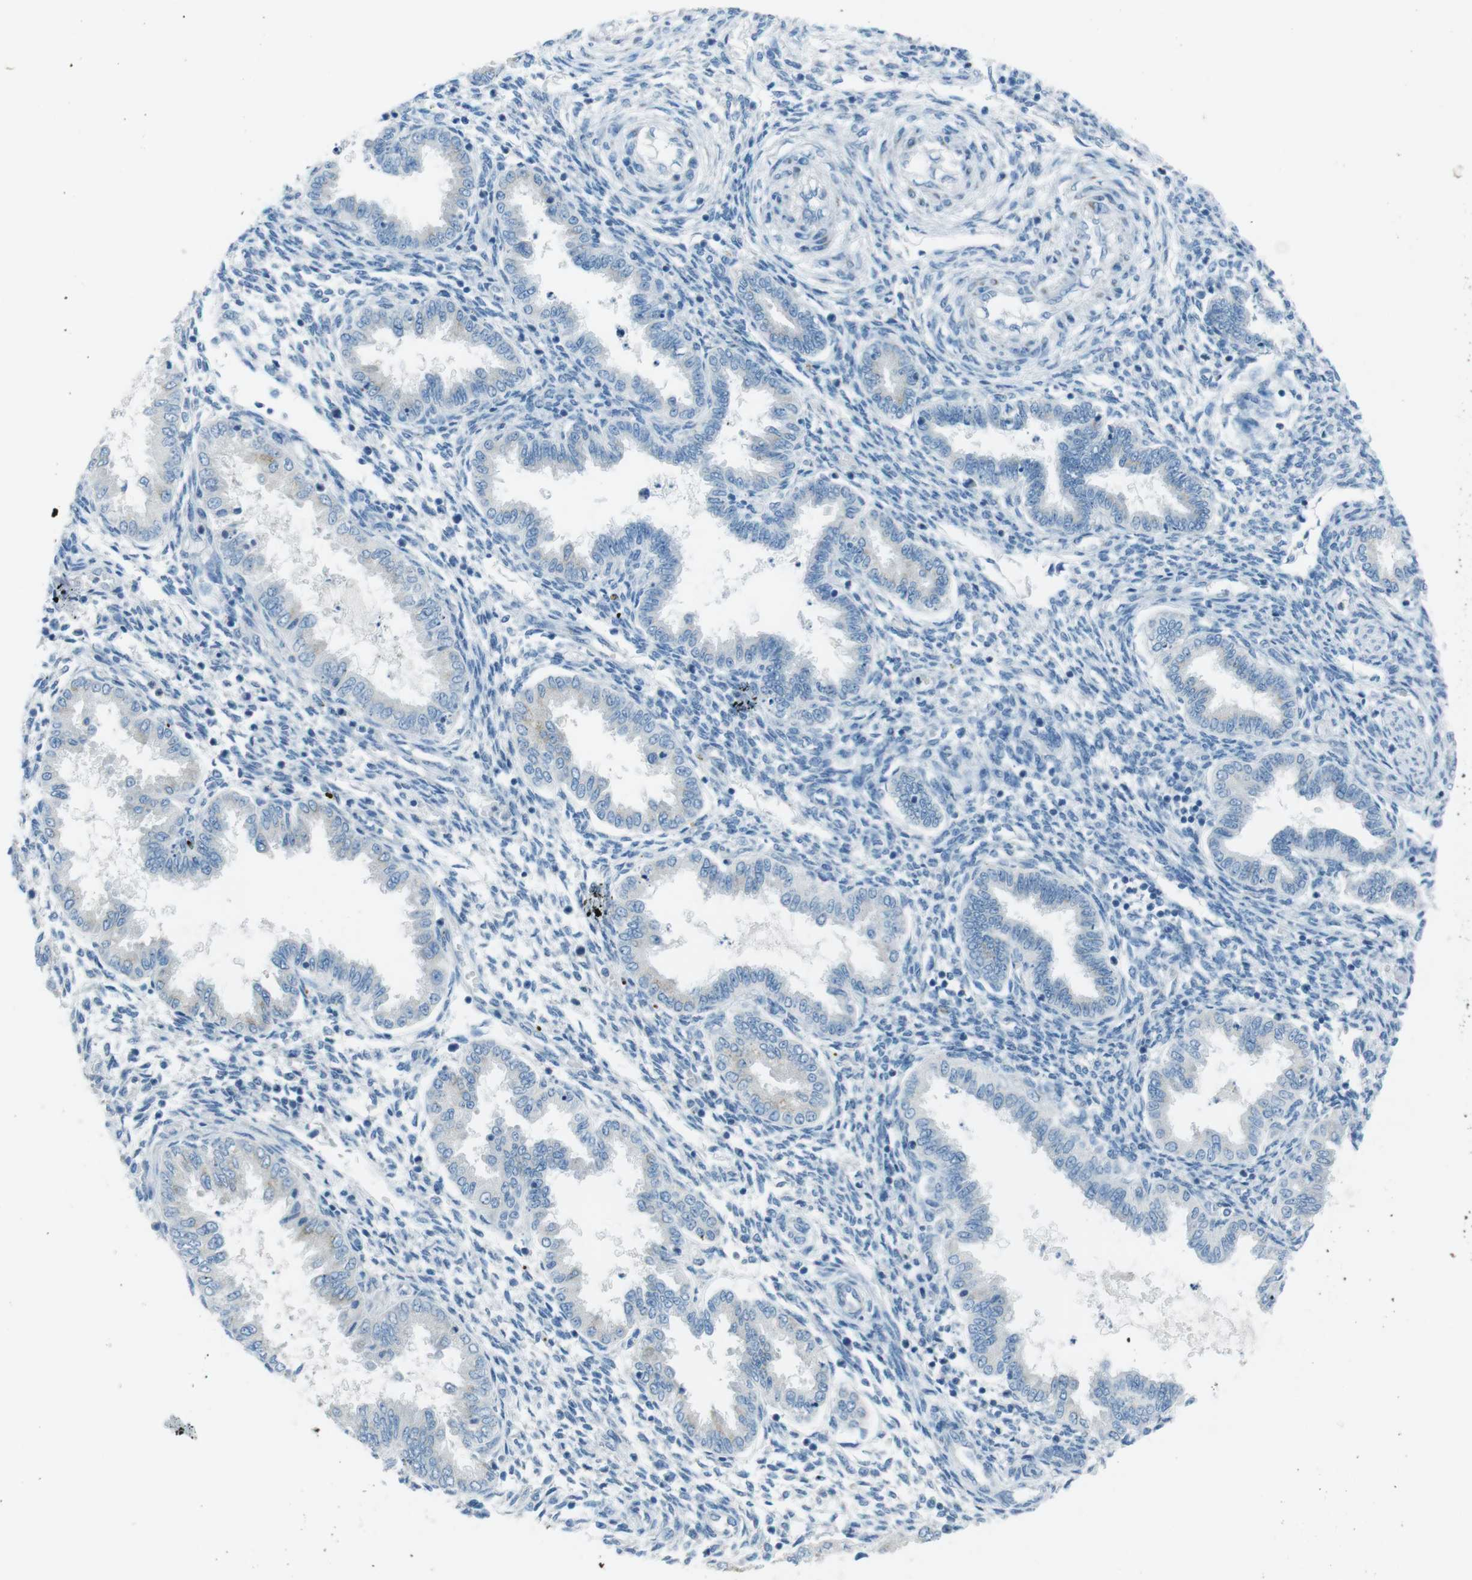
{"staining": {"intensity": "weak", "quantity": "<25%", "location": "cytoplasmic/membranous"}, "tissue": "endometrium", "cell_type": "Cells in endometrial stroma", "image_type": "normal", "snomed": [{"axis": "morphology", "description": "Normal tissue, NOS"}, {"axis": "topography", "description": "Endometrium"}], "caption": "Histopathology image shows no protein expression in cells in endometrial stroma of normal endometrium. (DAB (3,3'-diaminobenzidine) immunohistochemistry (IHC), high magnification).", "gene": "TXNDC15", "patient": {"sex": "female", "age": 33}}